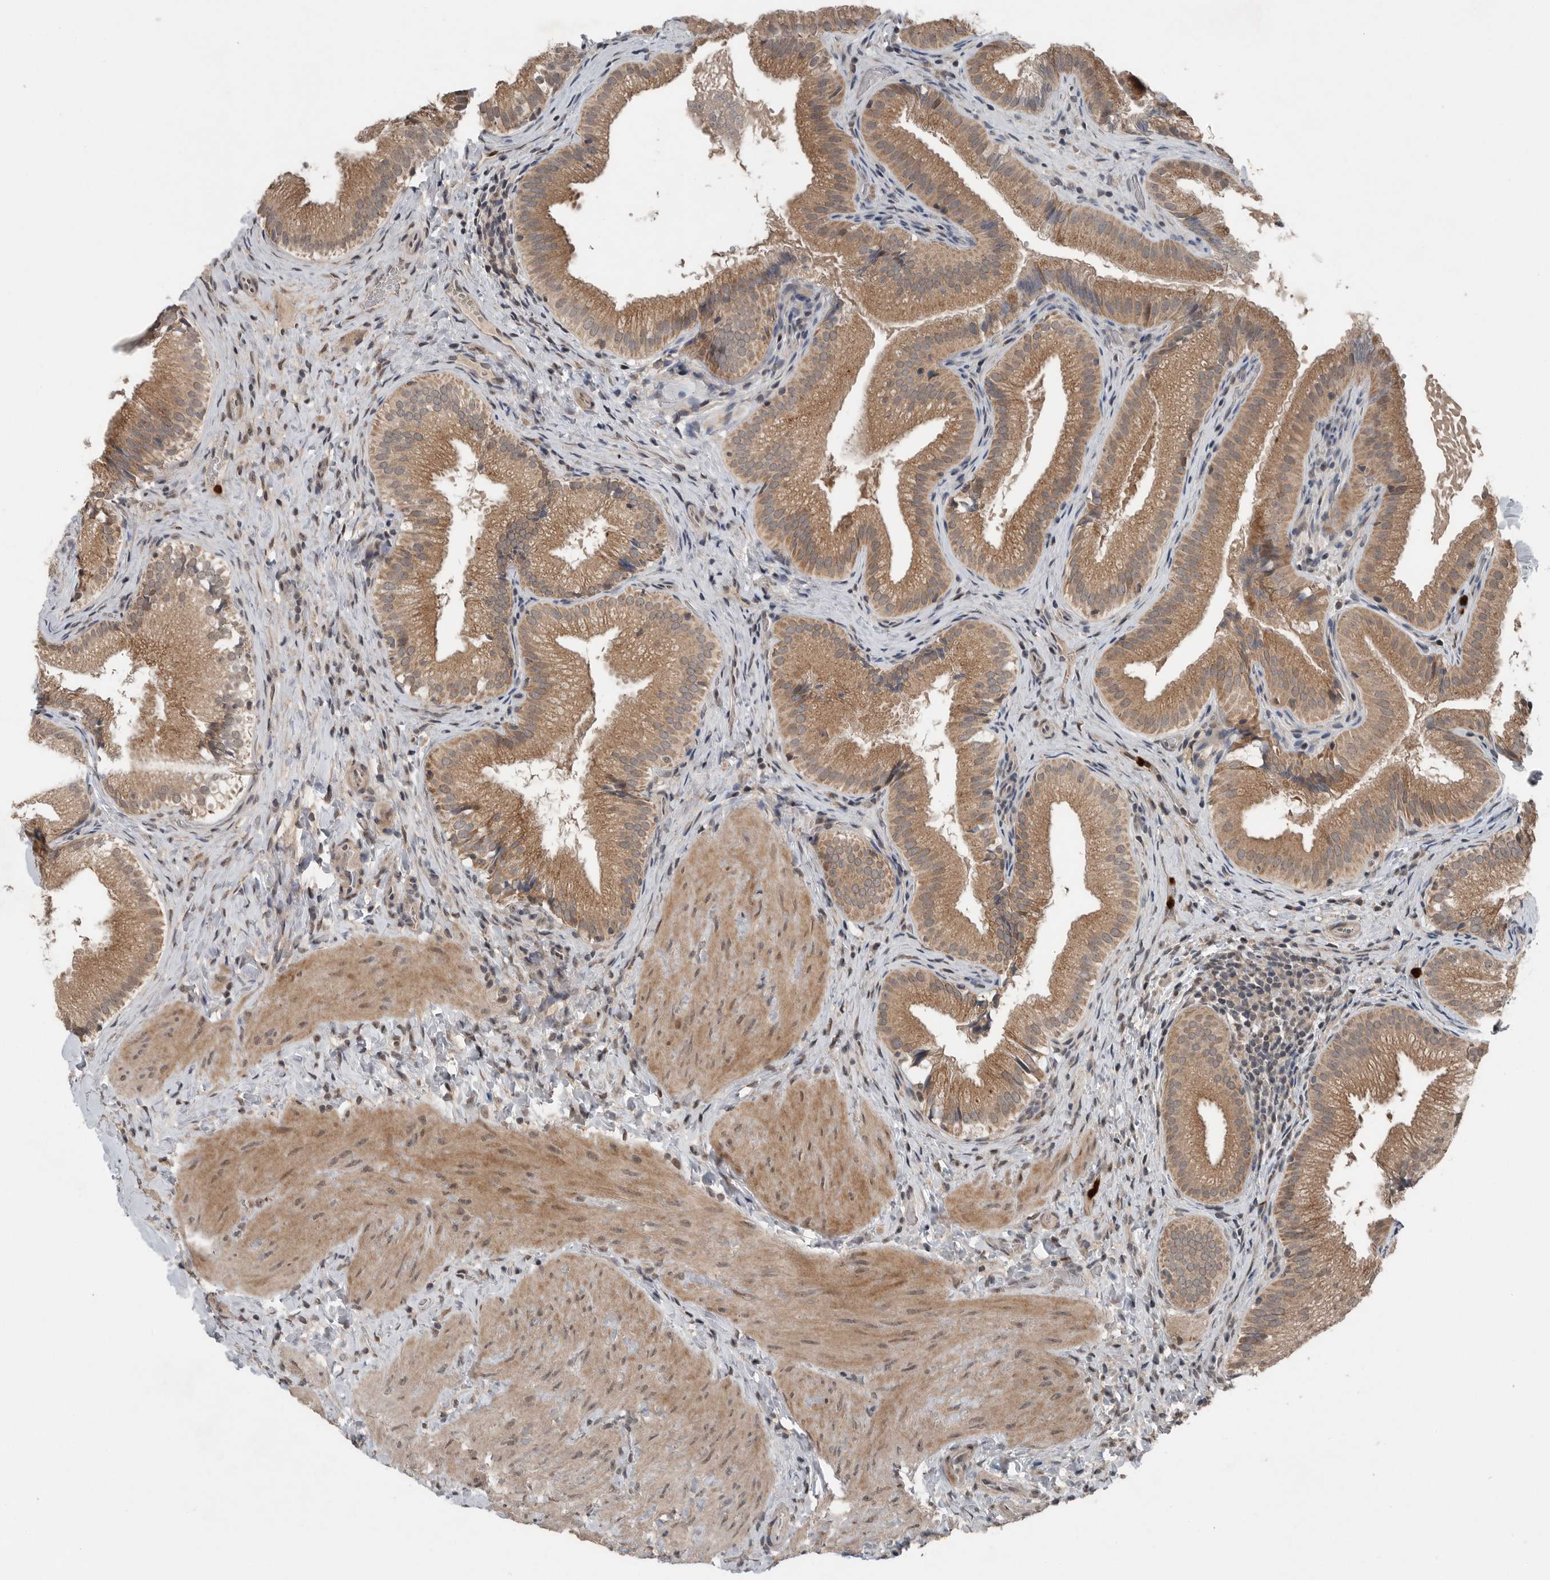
{"staining": {"intensity": "moderate", "quantity": ">75%", "location": "cytoplasmic/membranous"}, "tissue": "gallbladder", "cell_type": "Glandular cells", "image_type": "normal", "snomed": [{"axis": "morphology", "description": "Normal tissue, NOS"}, {"axis": "topography", "description": "Gallbladder"}], "caption": "A photomicrograph of human gallbladder stained for a protein demonstrates moderate cytoplasmic/membranous brown staining in glandular cells.", "gene": "SCP2", "patient": {"sex": "female", "age": 30}}